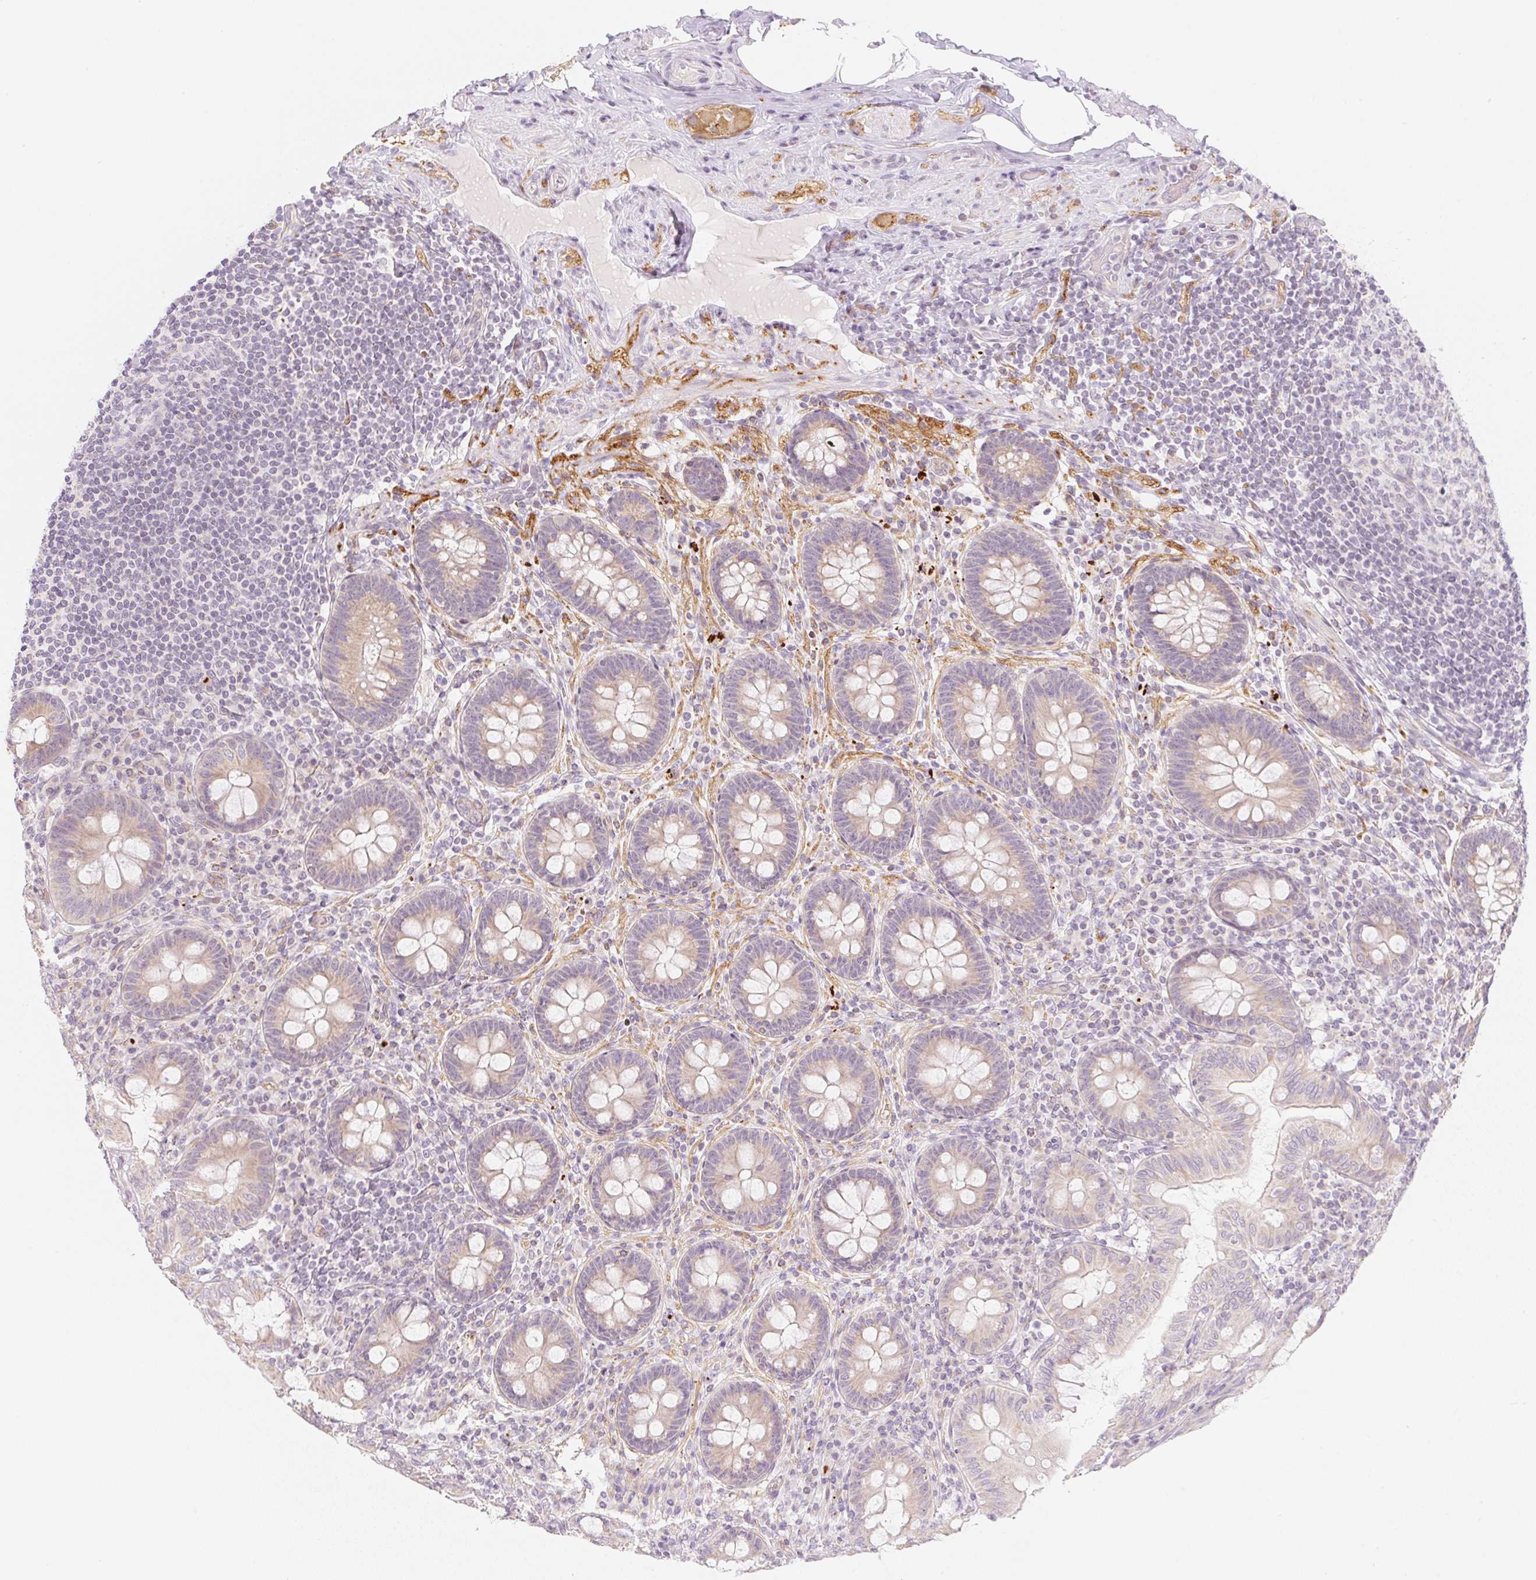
{"staining": {"intensity": "weak", "quantity": ">75%", "location": "cytoplasmic/membranous"}, "tissue": "appendix", "cell_type": "Glandular cells", "image_type": "normal", "snomed": [{"axis": "morphology", "description": "Normal tissue, NOS"}, {"axis": "topography", "description": "Appendix"}], "caption": "Immunohistochemical staining of benign appendix demonstrates weak cytoplasmic/membranous protein expression in about >75% of glandular cells.", "gene": "CASKIN1", "patient": {"sex": "male", "age": 71}}